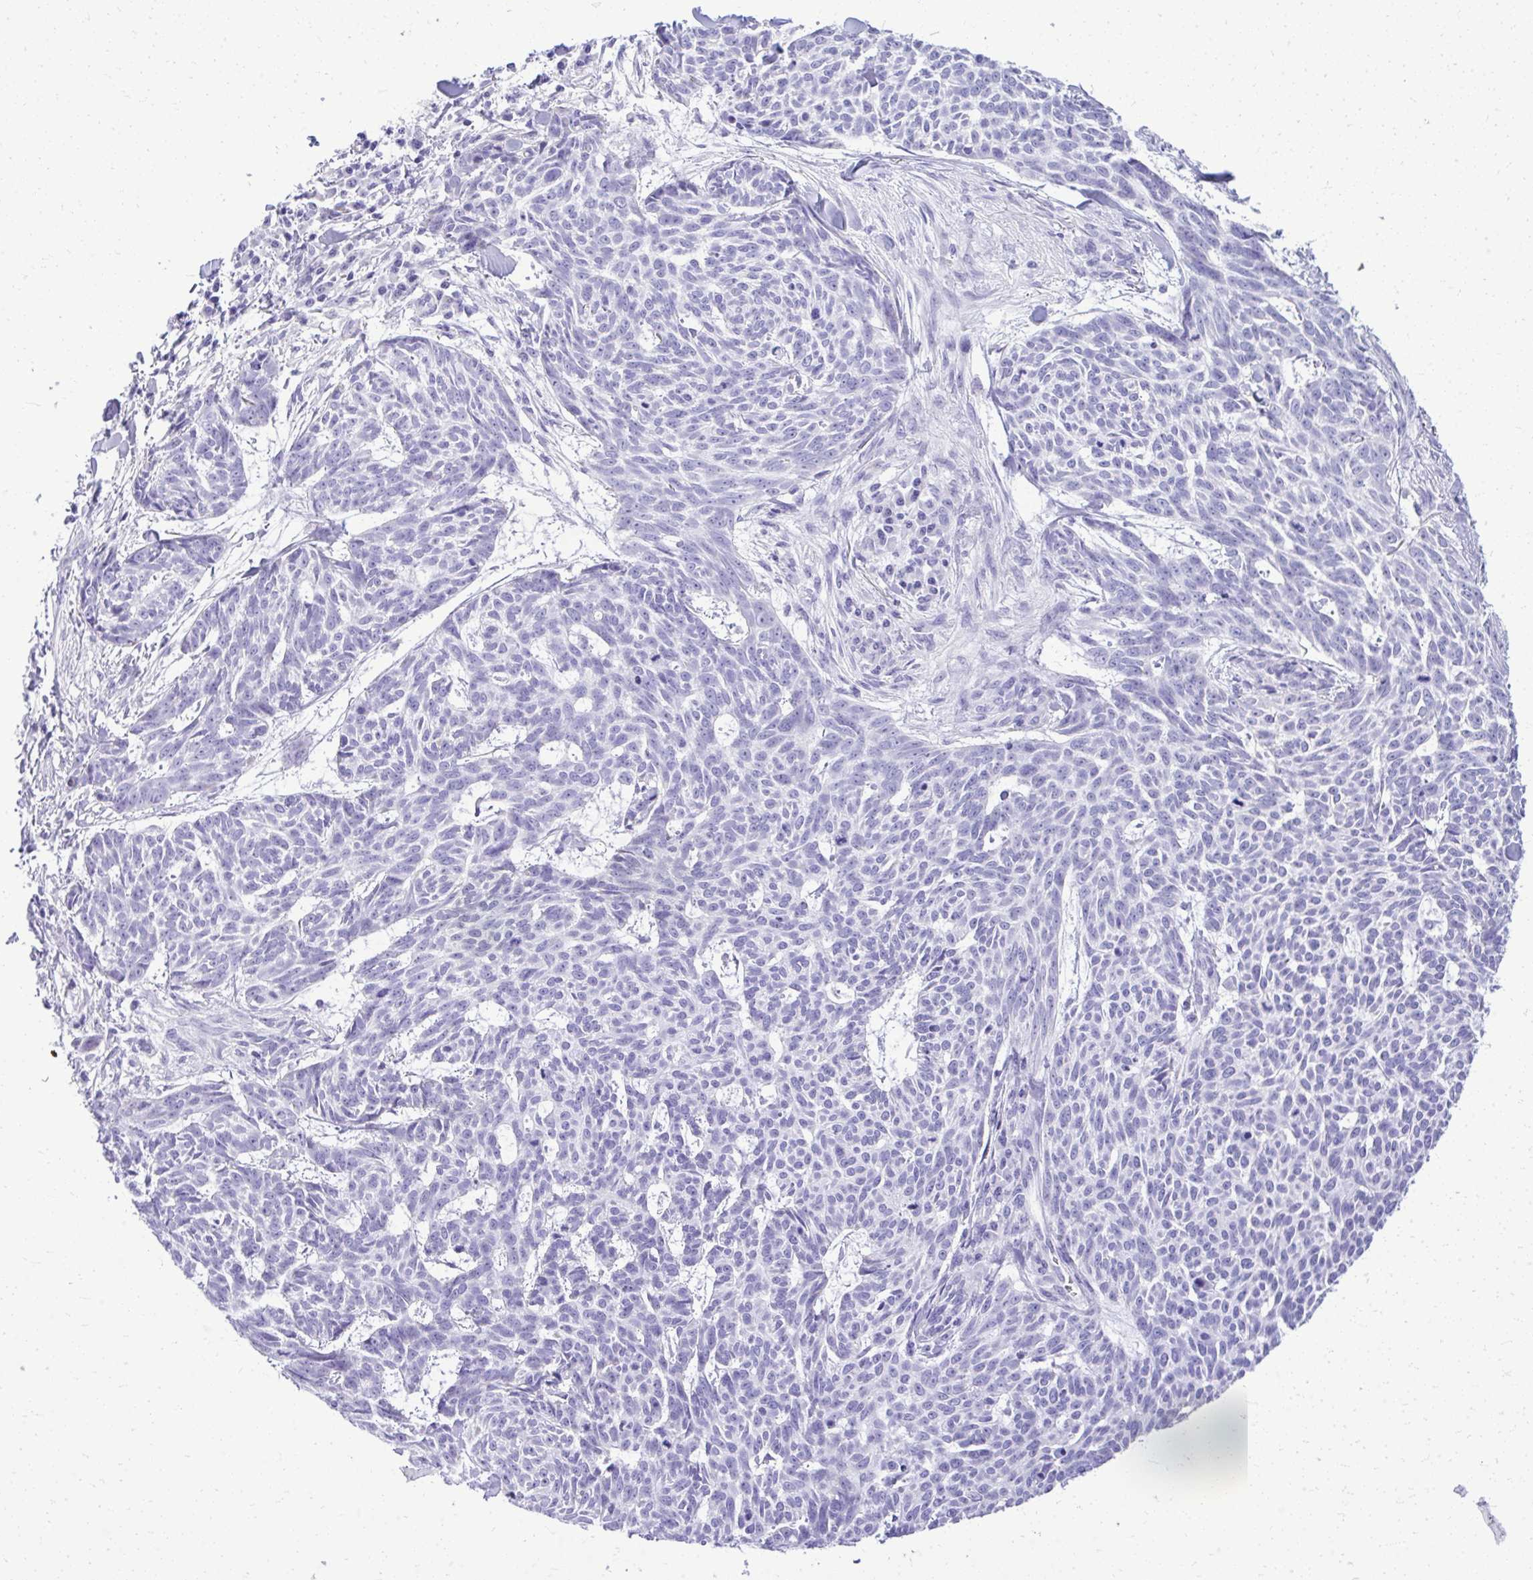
{"staining": {"intensity": "negative", "quantity": "none", "location": "none"}, "tissue": "skin cancer", "cell_type": "Tumor cells", "image_type": "cancer", "snomed": [{"axis": "morphology", "description": "Basal cell carcinoma"}, {"axis": "topography", "description": "Skin"}], "caption": "DAB immunohistochemical staining of human skin basal cell carcinoma shows no significant expression in tumor cells. The staining was performed using DAB to visualize the protein expression in brown, while the nuclei were stained in blue with hematoxylin (Magnification: 20x).", "gene": "RALYL", "patient": {"sex": "female", "age": 93}}